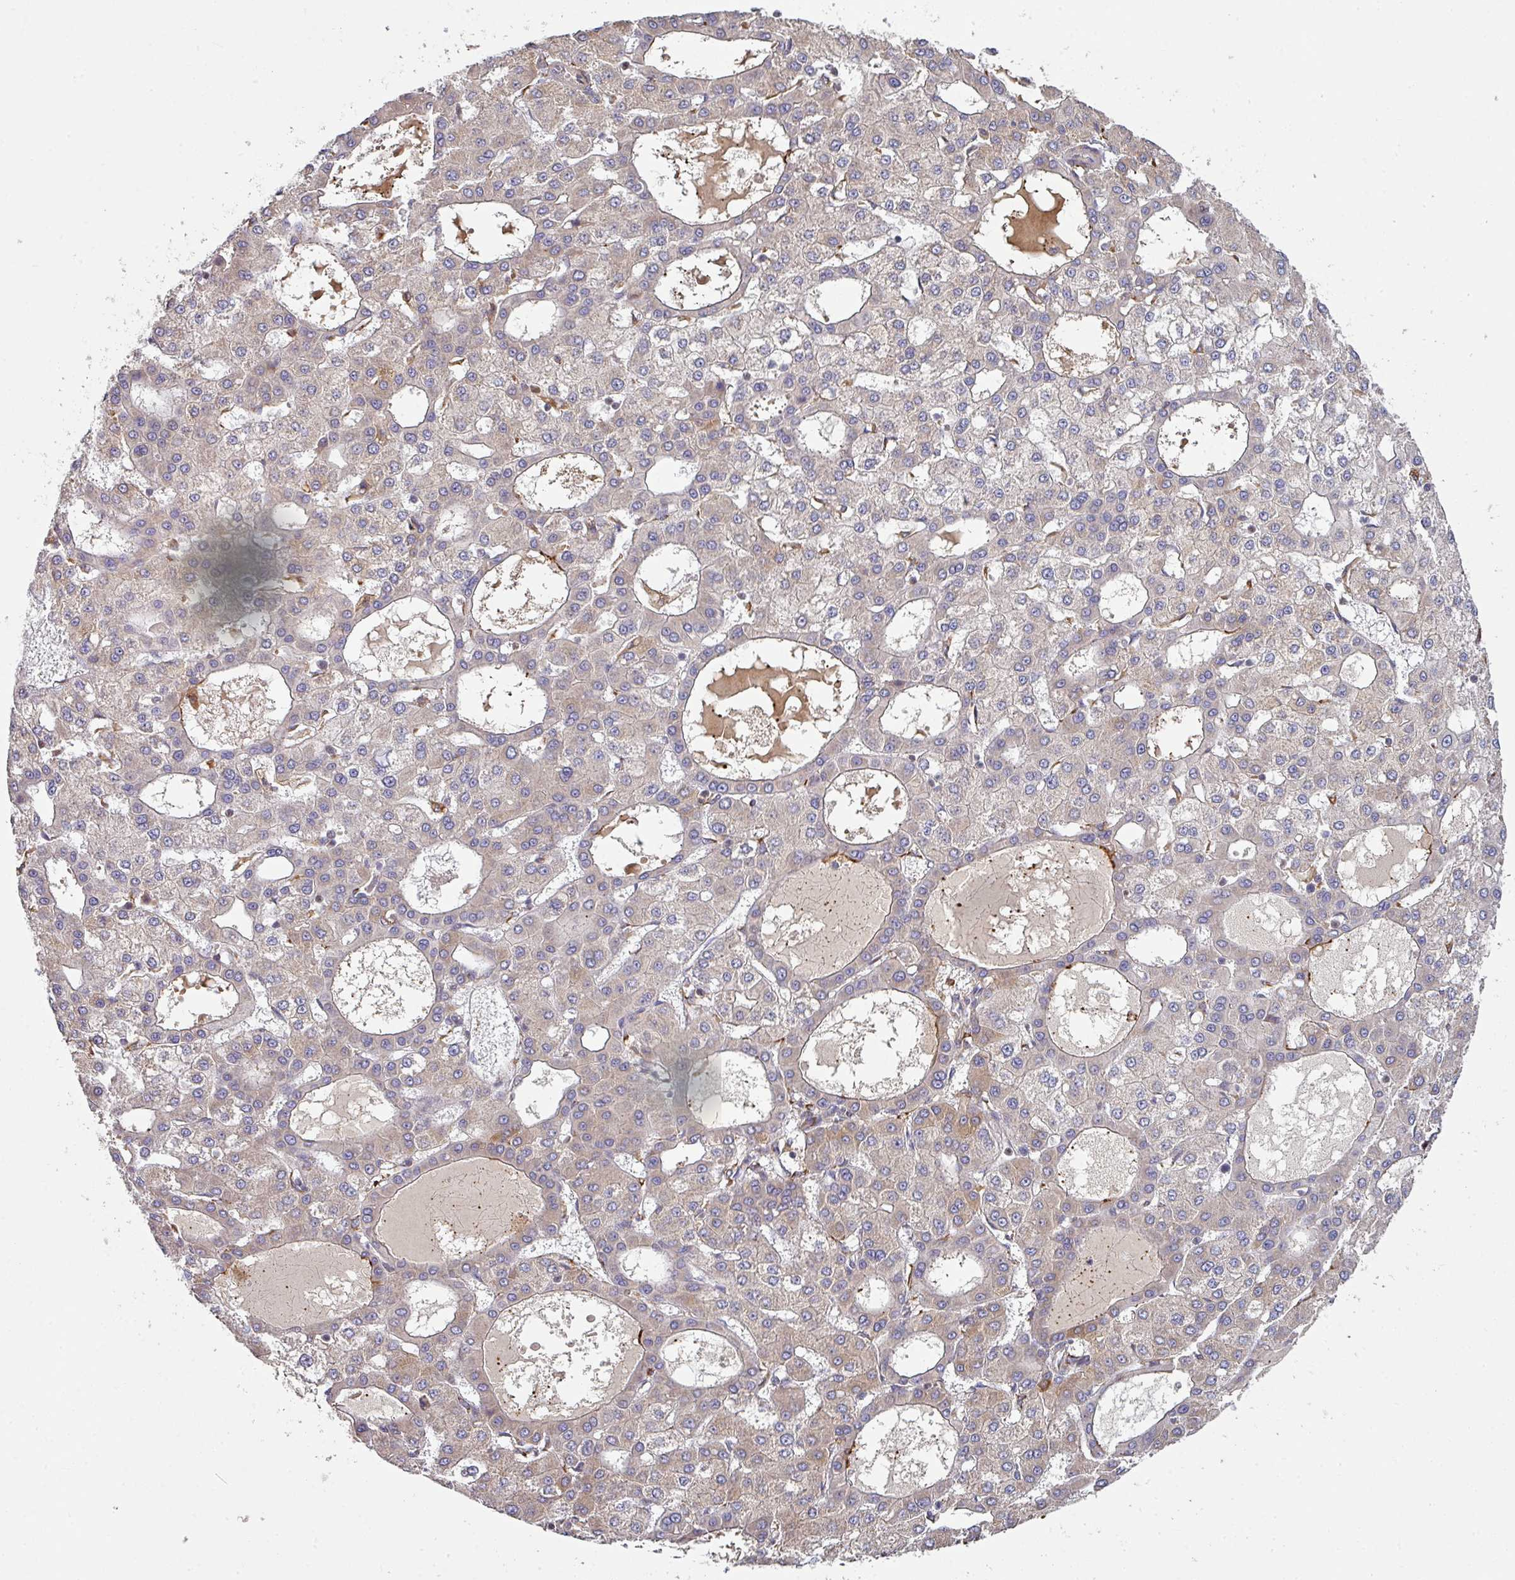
{"staining": {"intensity": "moderate", "quantity": "<25%", "location": "cytoplasmic/membranous"}, "tissue": "liver cancer", "cell_type": "Tumor cells", "image_type": "cancer", "snomed": [{"axis": "morphology", "description": "Carcinoma, Hepatocellular, NOS"}, {"axis": "topography", "description": "Liver"}], "caption": "Brown immunohistochemical staining in liver hepatocellular carcinoma displays moderate cytoplasmic/membranous expression in approximately <25% of tumor cells.", "gene": "ZNF268", "patient": {"sex": "male", "age": 47}}